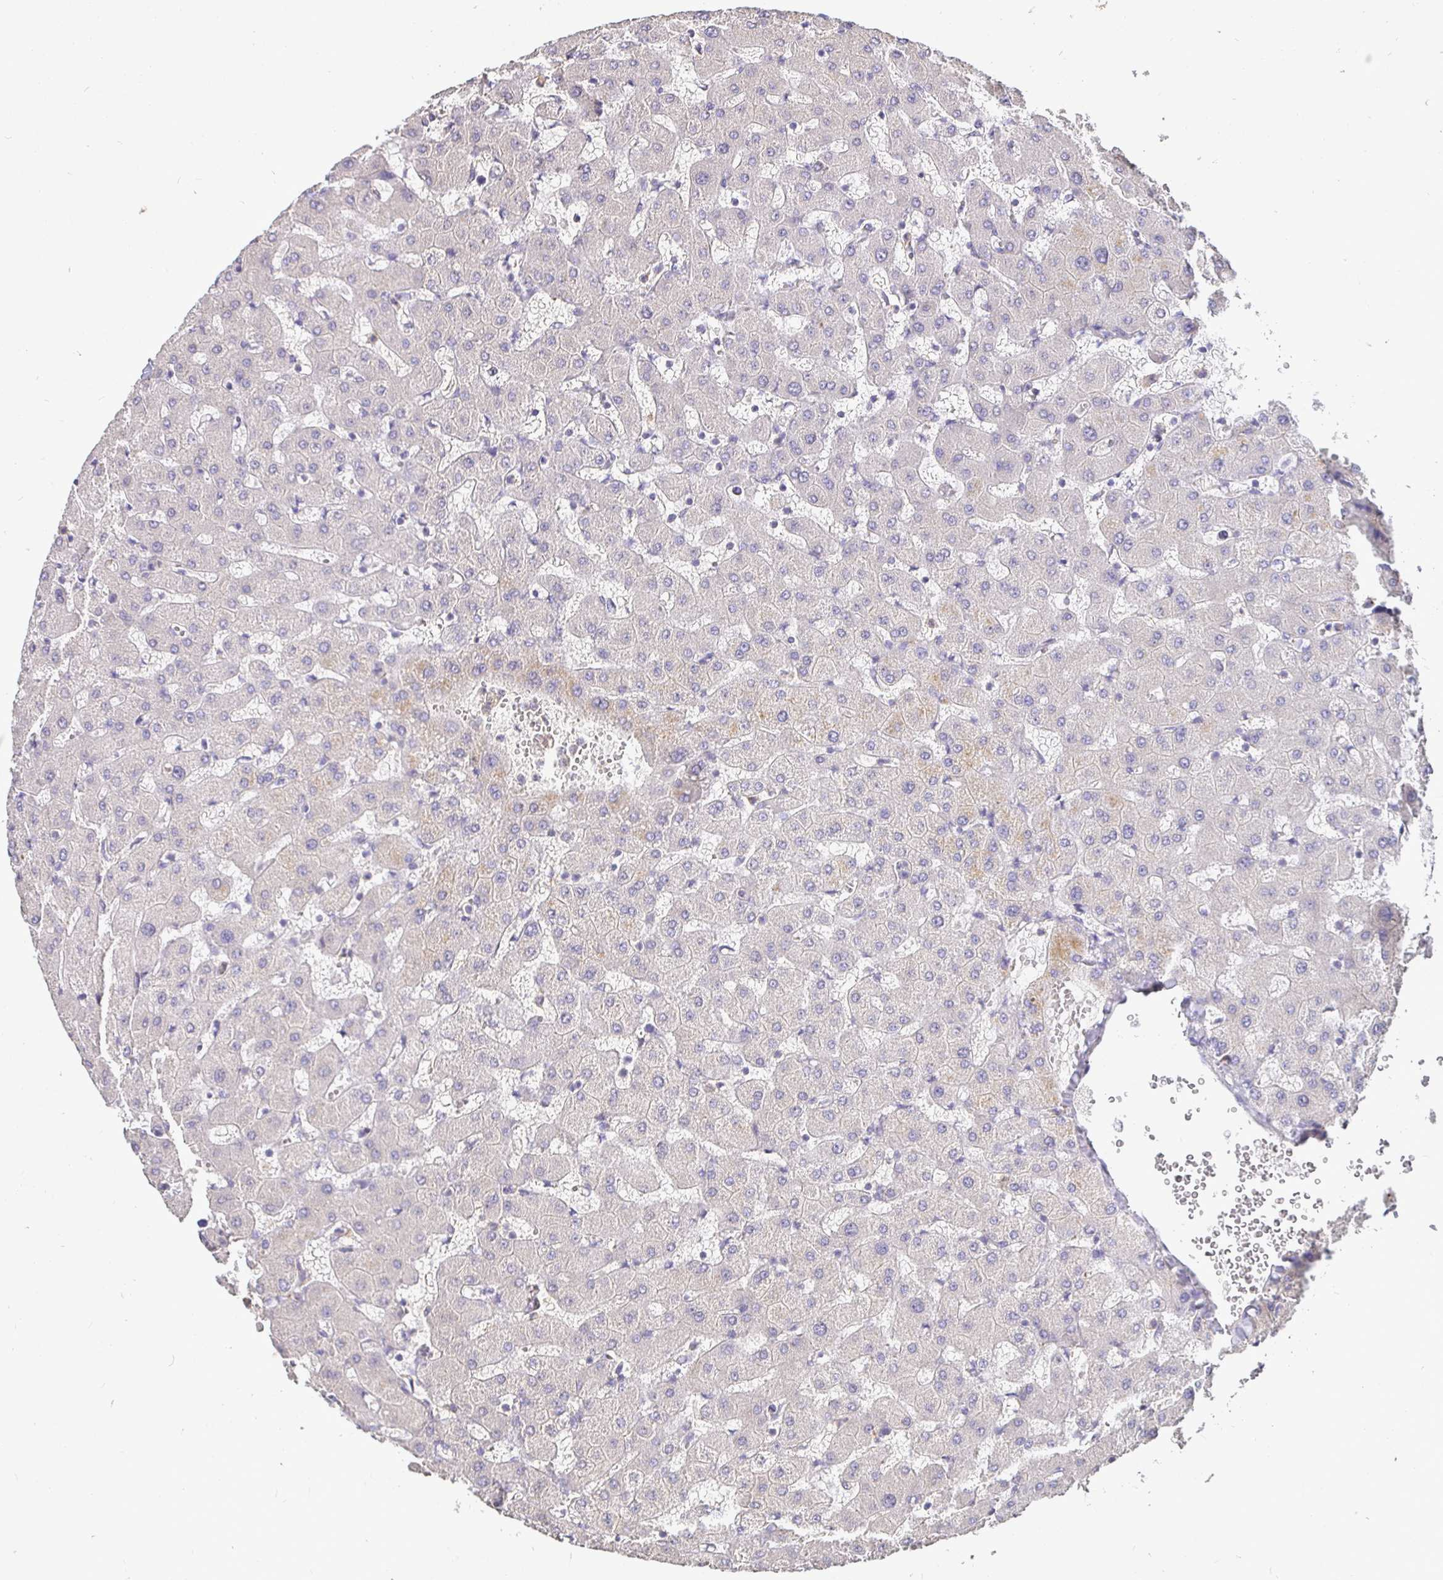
{"staining": {"intensity": "negative", "quantity": "none", "location": "none"}, "tissue": "liver", "cell_type": "Cholangiocytes", "image_type": "normal", "snomed": [{"axis": "morphology", "description": "Normal tissue, NOS"}, {"axis": "topography", "description": "Liver"}], "caption": "Immunohistochemical staining of unremarkable human liver demonstrates no significant staining in cholangiocytes. (Stains: DAB immunohistochemistry (IHC) with hematoxylin counter stain, Microscopy: brightfield microscopy at high magnification).", "gene": "MAPK8IP3", "patient": {"sex": "female", "age": 63}}